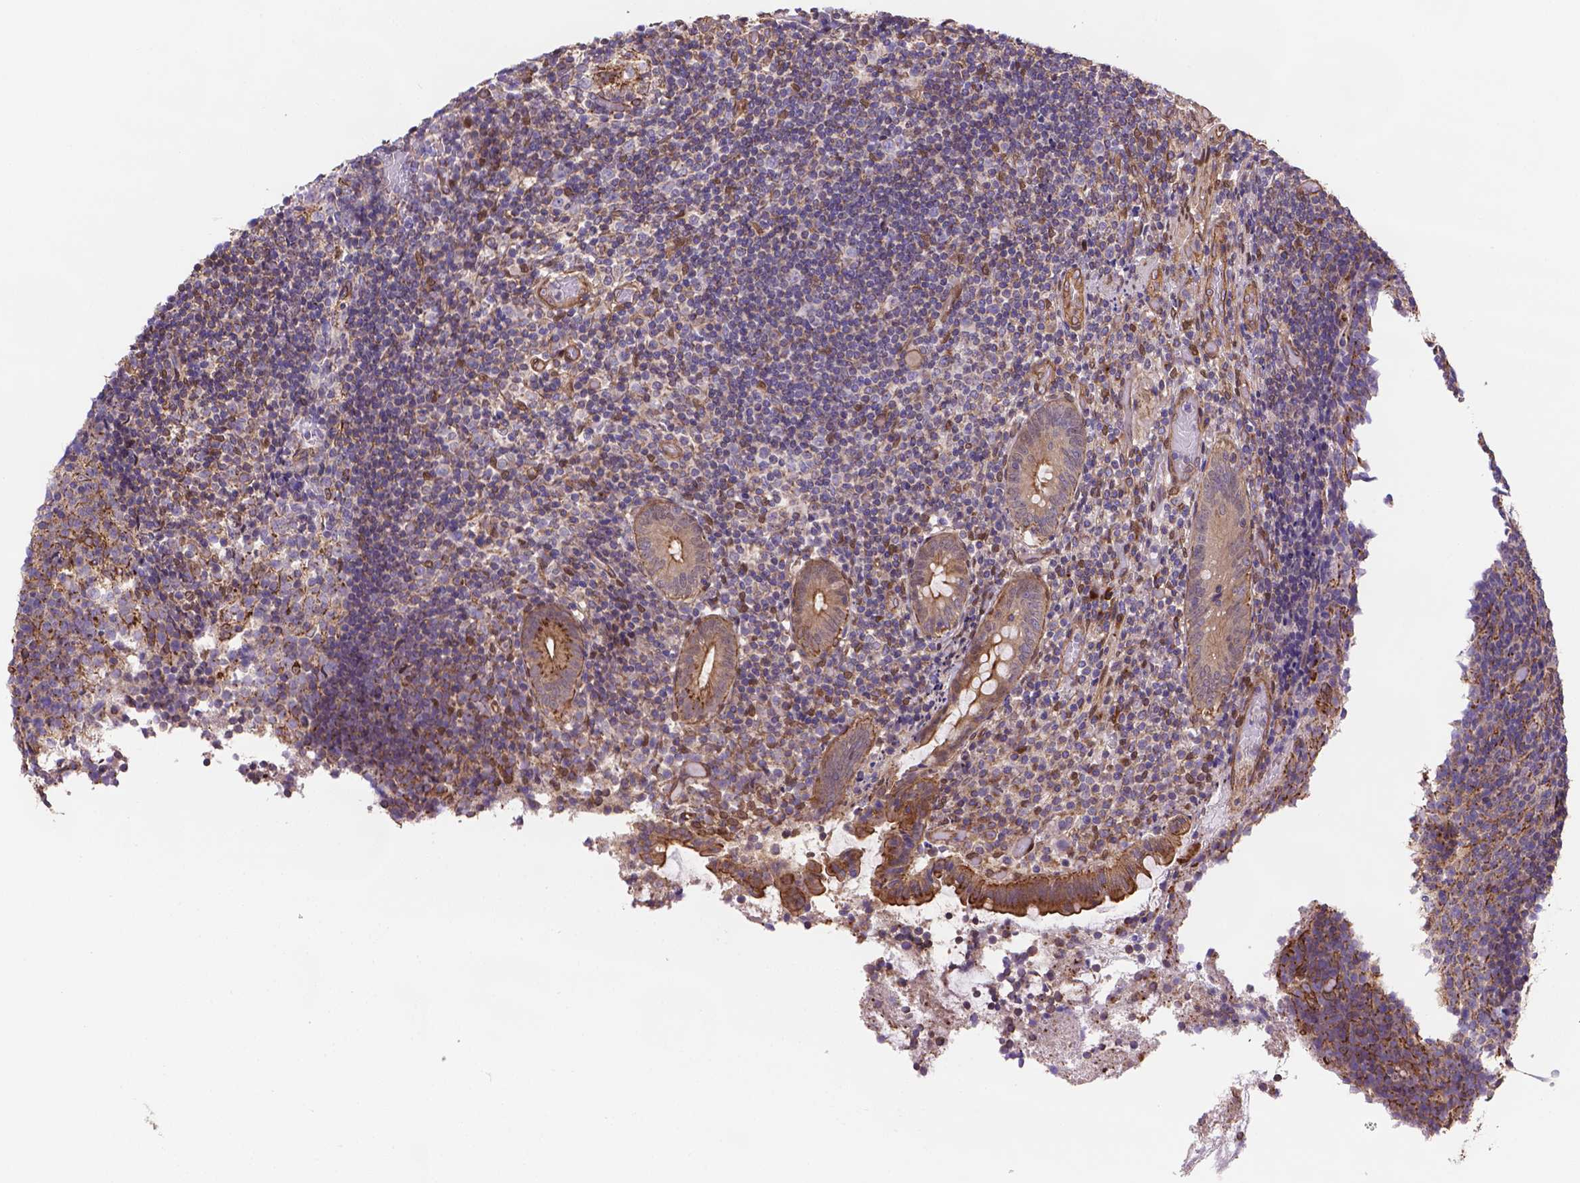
{"staining": {"intensity": "strong", "quantity": "<25%", "location": "cytoplasmic/membranous"}, "tissue": "appendix", "cell_type": "Glandular cells", "image_type": "normal", "snomed": [{"axis": "morphology", "description": "Normal tissue, NOS"}, {"axis": "topography", "description": "Appendix"}], "caption": "The image shows staining of benign appendix, revealing strong cytoplasmic/membranous protein expression (brown color) within glandular cells.", "gene": "YAP1", "patient": {"sex": "female", "age": 32}}